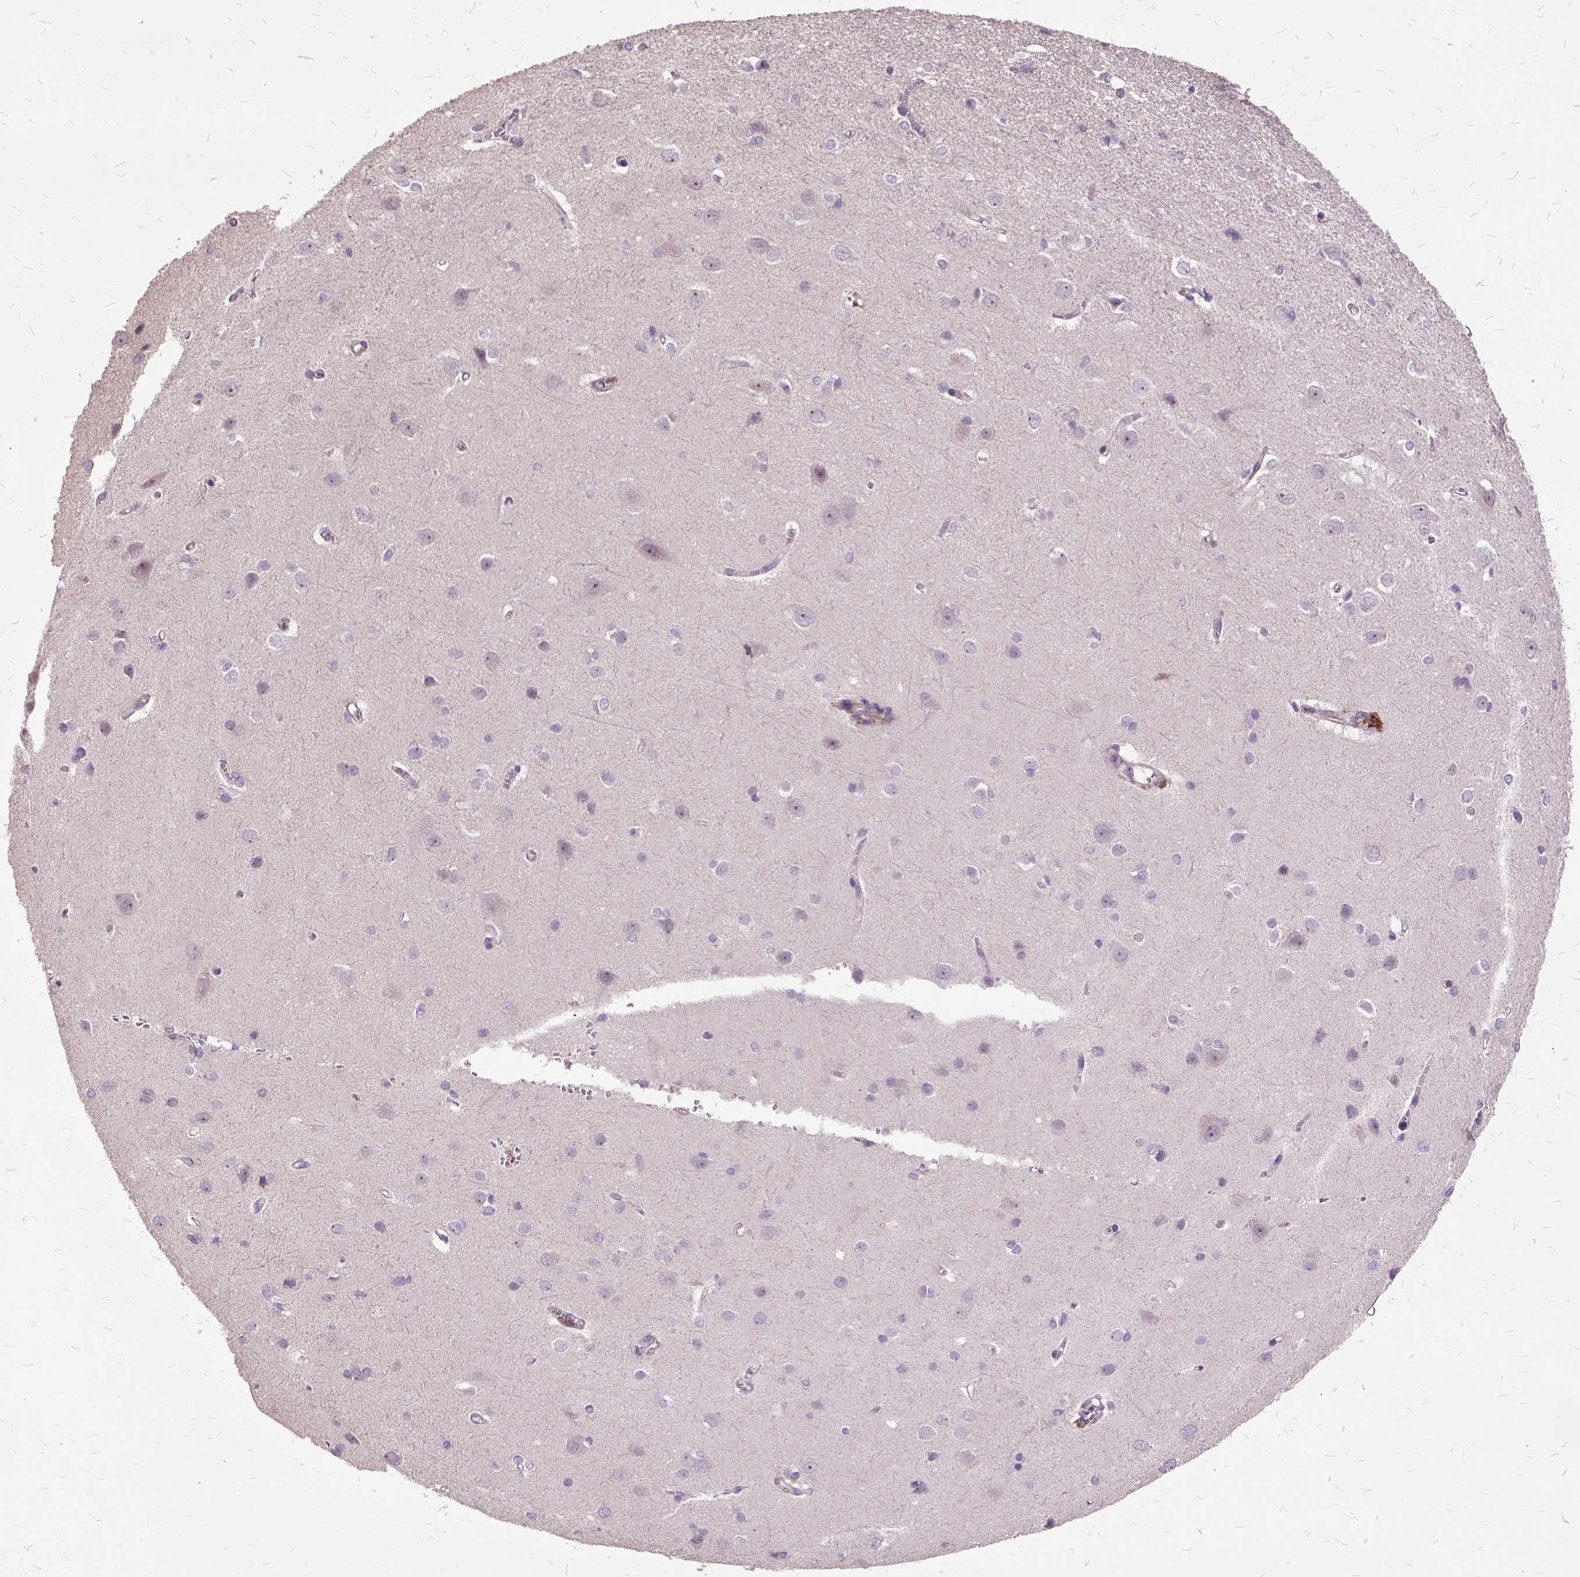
{"staining": {"intensity": "moderate", "quantity": ">75%", "location": "cytoplasmic/membranous"}, "tissue": "cerebral cortex", "cell_type": "Endothelial cells", "image_type": "normal", "snomed": [{"axis": "morphology", "description": "Normal tissue, NOS"}, {"axis": "topography", "description": "Cerebral cortex"}], "caption": "IHC (DAB (3,3'-diaminobenzidine)) staining of unremarkable cerebral cortex exhibits moderate cytoplasmic/membranous protein expression in approximately >75% of endothelial cells.", "gene": "AREG", "patient": {"sex": "male", "age": 37}}